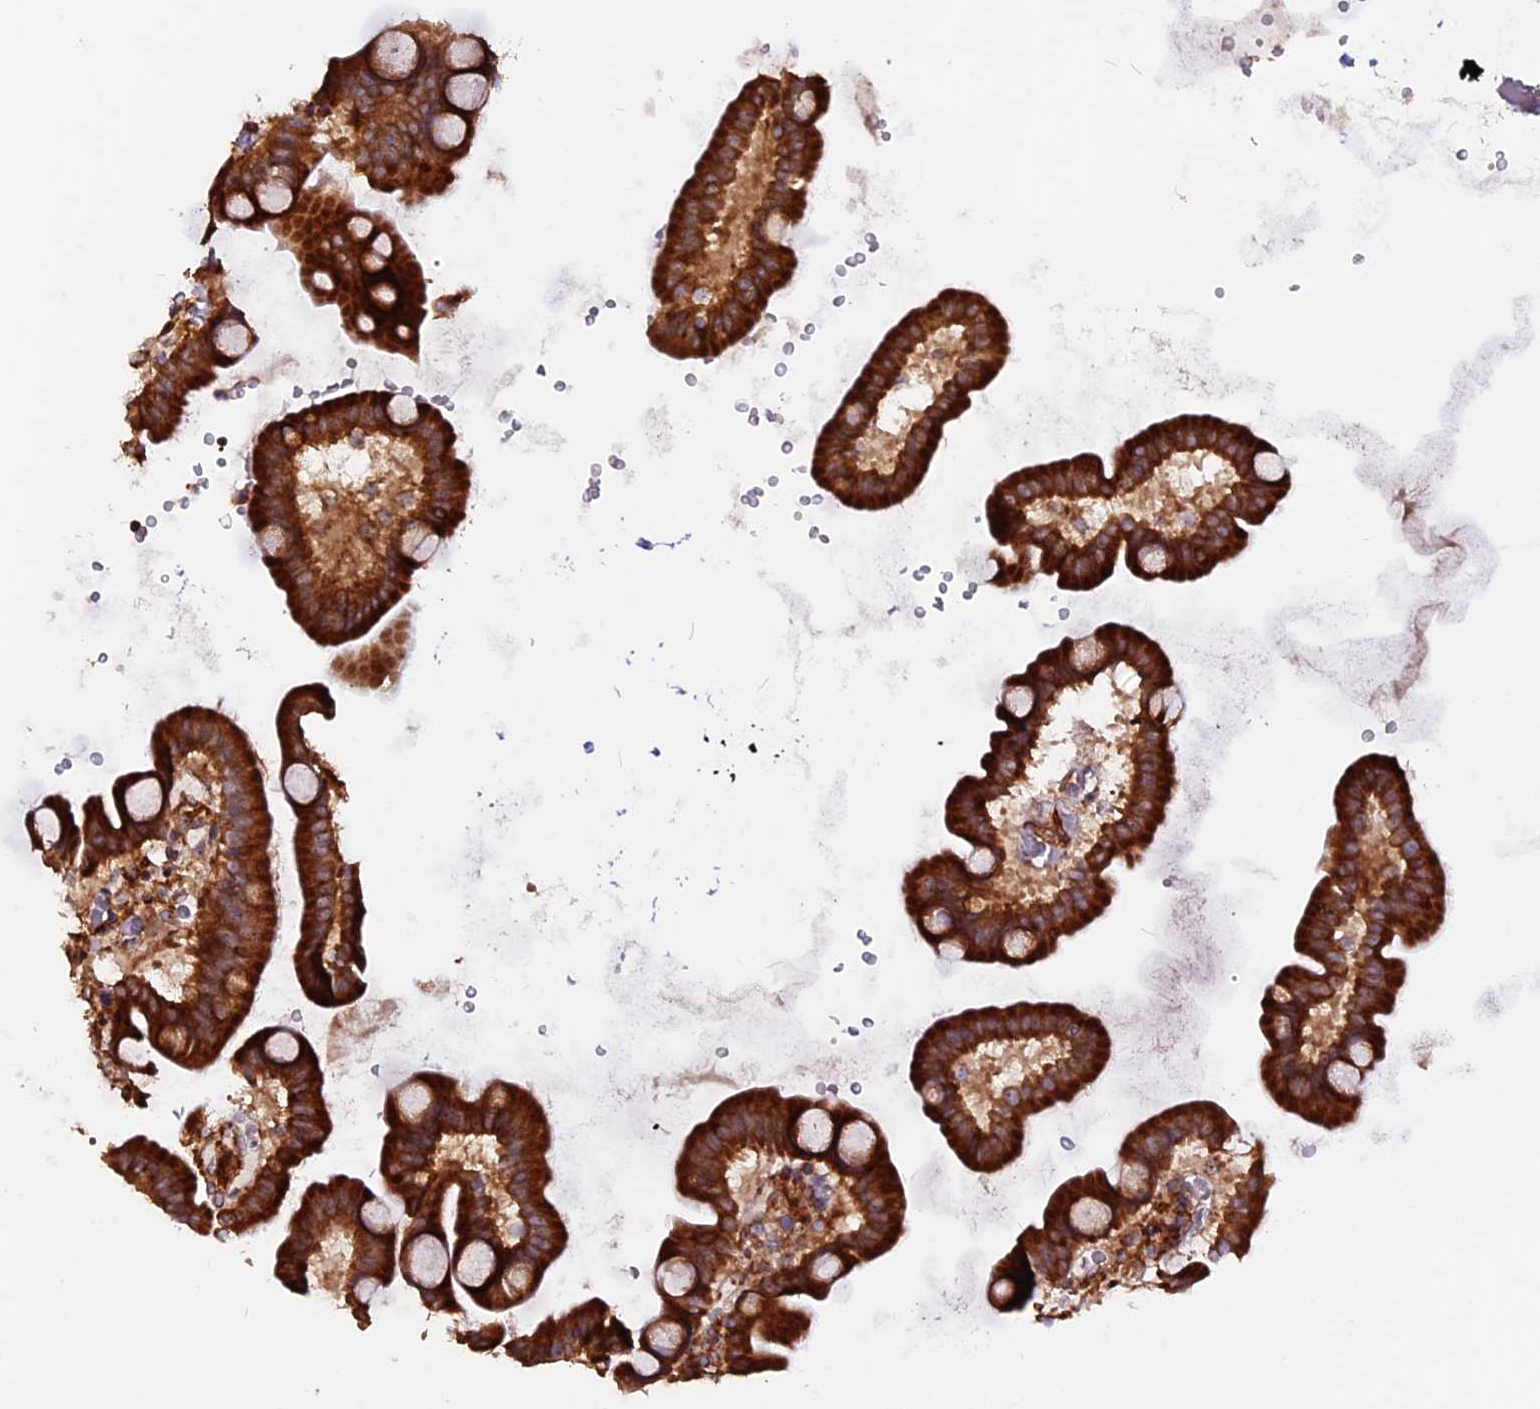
{"staining": {"intensity": "strong", "quantity": ">75%", "location": "cytoplasmic/membranous"}, "tissue": "small intestine", "cell_type": "Glandular cells", "image_type": "normal", "snomed": [{"axis": "morphology", "description": "Normal tissue, NOS"}, {"axis": "topography", "description": "Small intestine"}], "caption": "Brown immunohistochemical staining in unremarkable human small intestine displays strong cytoplasmic/membranous positivity in approximately >75% of glandular cells. Immunohistochemistry stains the protein in brown and the nuclei are stained blue.", "gene": "GNPTAB", "patient": {"sex": "female", "age": 68}}